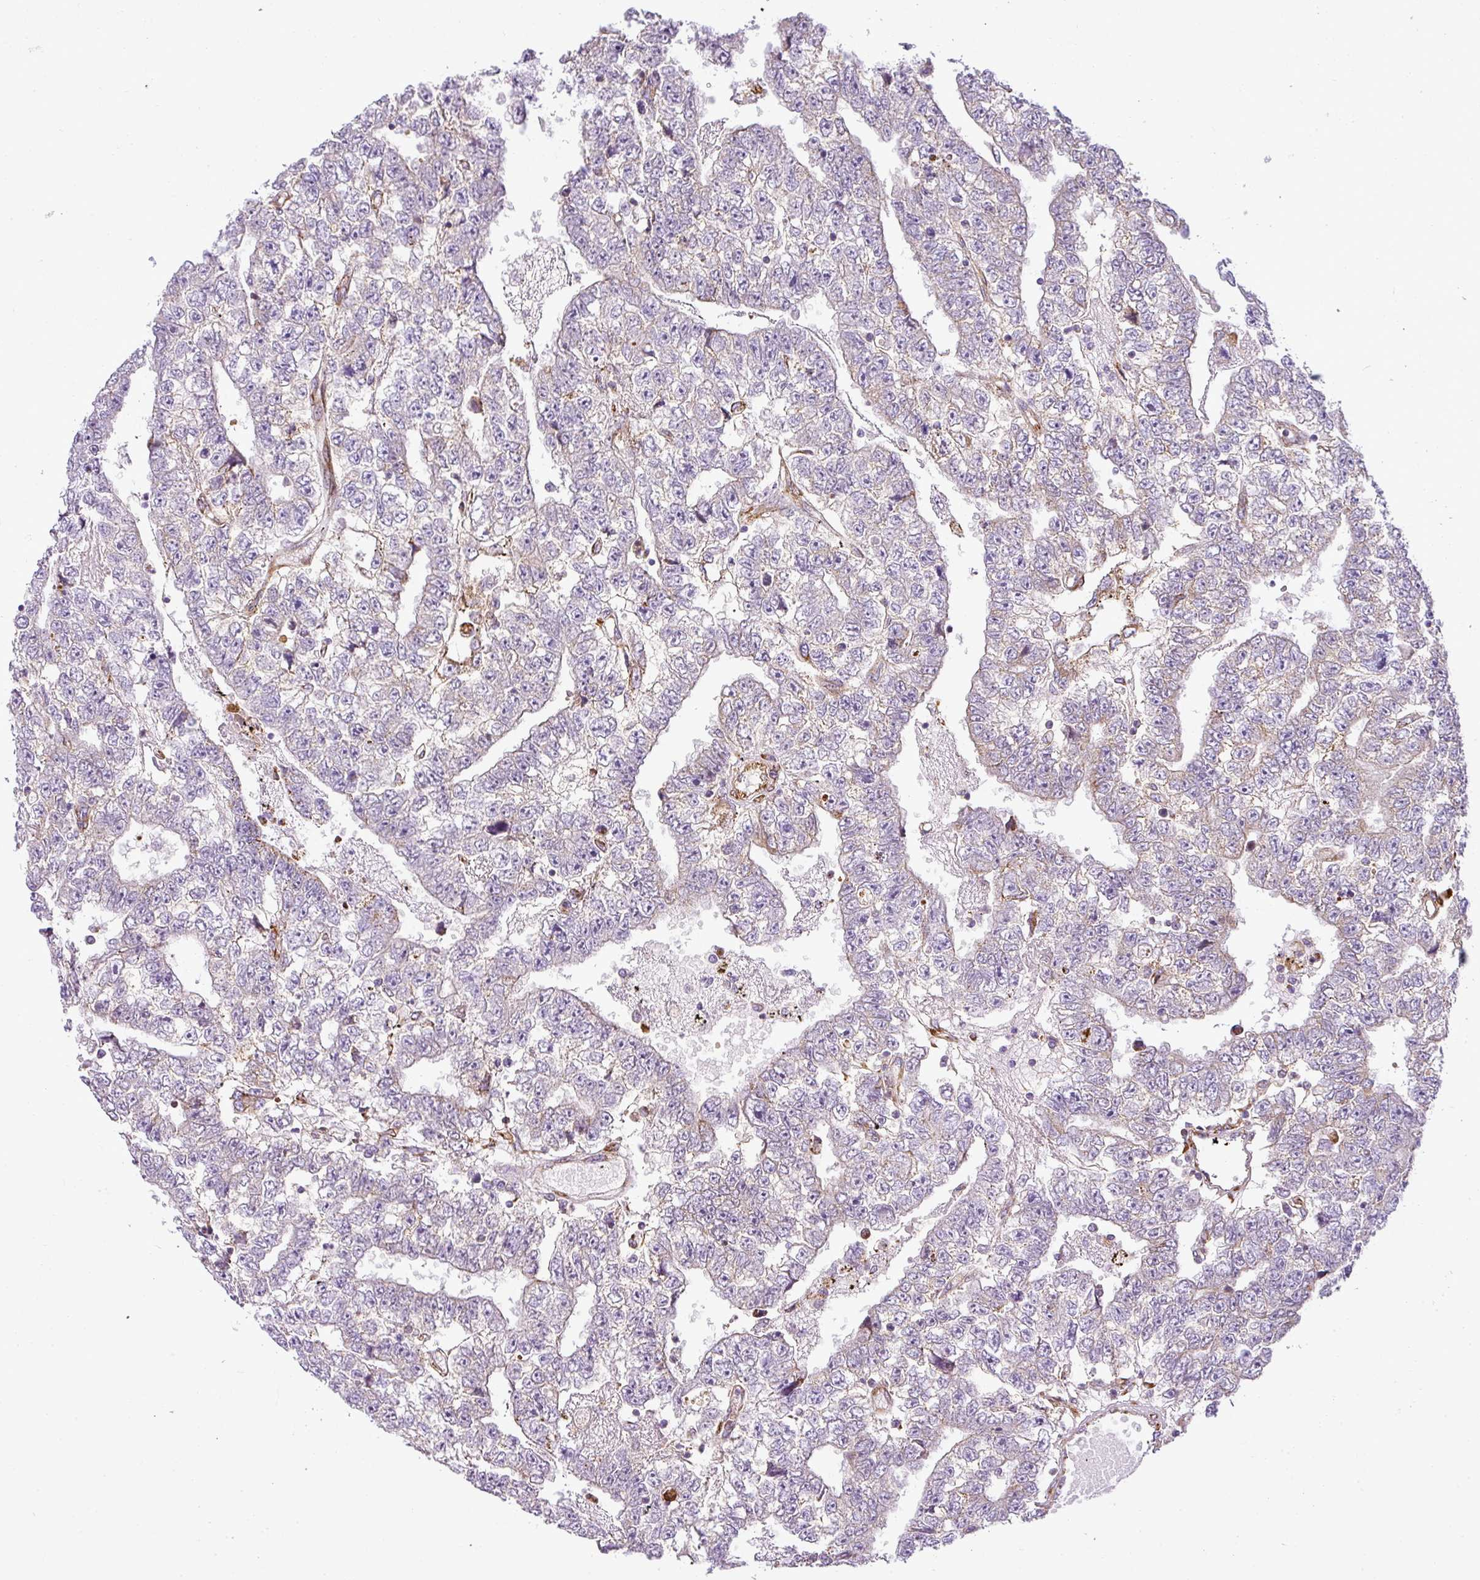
{"staining": {"intensity": "moderate", "quantity": "<25%", "location": "cytoplasmic/membranous"}, "tissue": "testis cancer", "cell_type": "Tumor cells", "image_type": "cancer", "snomed": [{"axis": "morphology", "description": "Carcinoma, Embryonal, NOS"}, {"axis": "topography", "description": "Testis"}], "caption": "A low amount of moderate cytoplasmic/membranous staining is identified in about <25% of tumor cells in embryonal carcinoma (testis) tissue.", "gene": "ANKRD18A", "patient": {"sex": "male", "age": 25}}